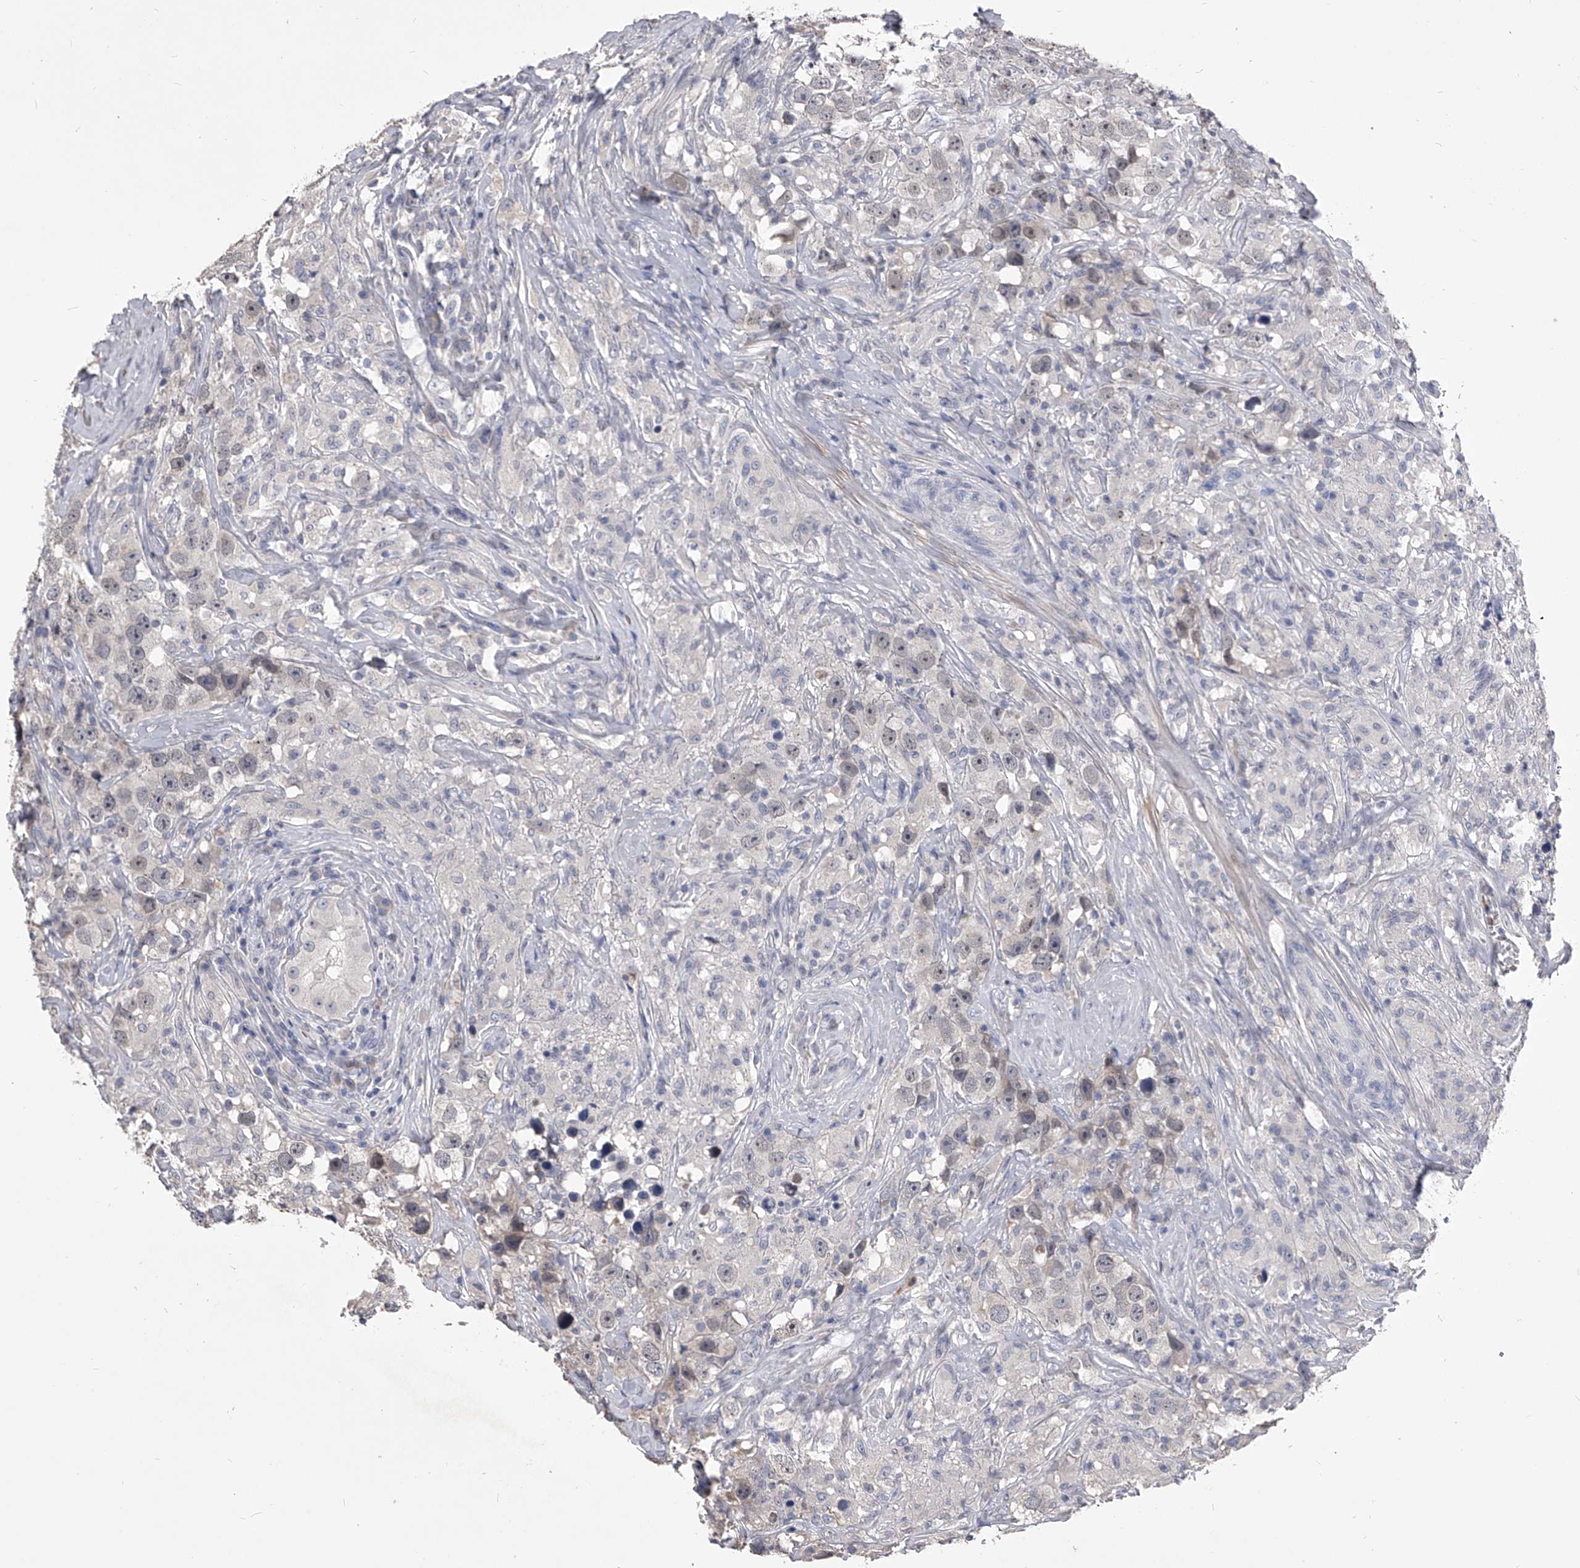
{"staining": {"intensity": "weak", "quantity": "<25%", "location": "nuclear"}, "tissue": "testis cancer", "cell_type": "Tumor cells", "image_type": "cancer", "snomed": [{"axis": "morphology", "description": "Seminoma, NOS"}, {"axis": "topography", "description": "Testis"}], "caption": "A micrograph of human testis cancer (seminoma) is negative for staining in tumor cells.", "gene": "MDN1", "patient": {"sex": "male", "age": 49}}